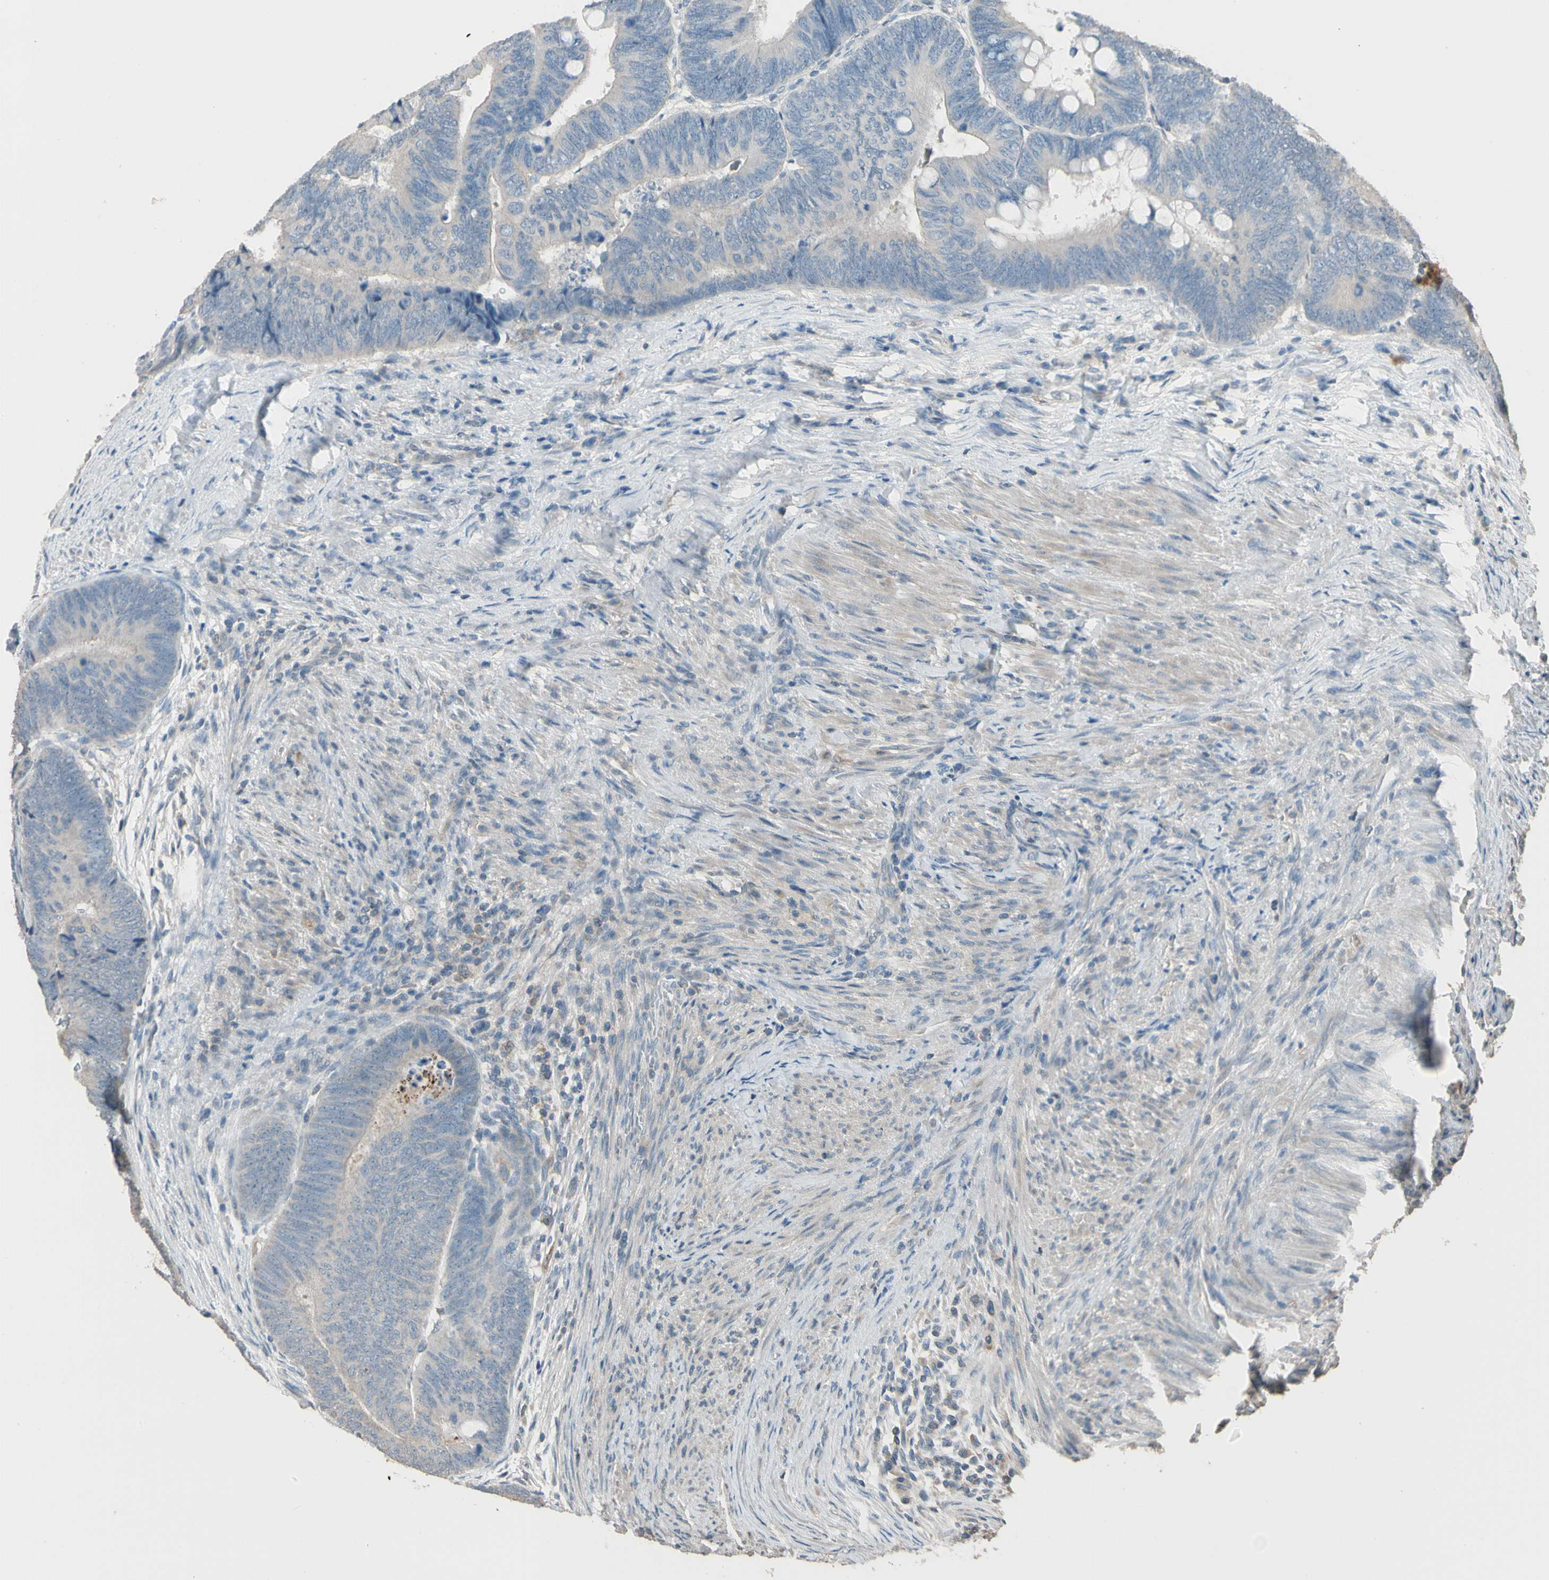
{"staining": {"intensity": "weak", "quantity": "<25%", "location": "cytoplasmic/membranous"}, "tissue": "colorectal cancer", "cell_type": "Tumor cells", "image_type": "cancer", "snomed": [{"axis": "morphology", "description": "Normal tissue, NOS"}, {"axis": "morphology", "description": "Adenocarcinoma, NOS"}, {"axis": "topography", "description": "Rectum"}, {"axis": "topography", "description": "Peripheral nerve tissue"}], "caption": "Immunohistochemical staining of colorectal adenocarcinoma exhibits no significant positivity in tumor cells.", "gene": "MAP3K7", "patient": {"sex": "male", "age": 92}}